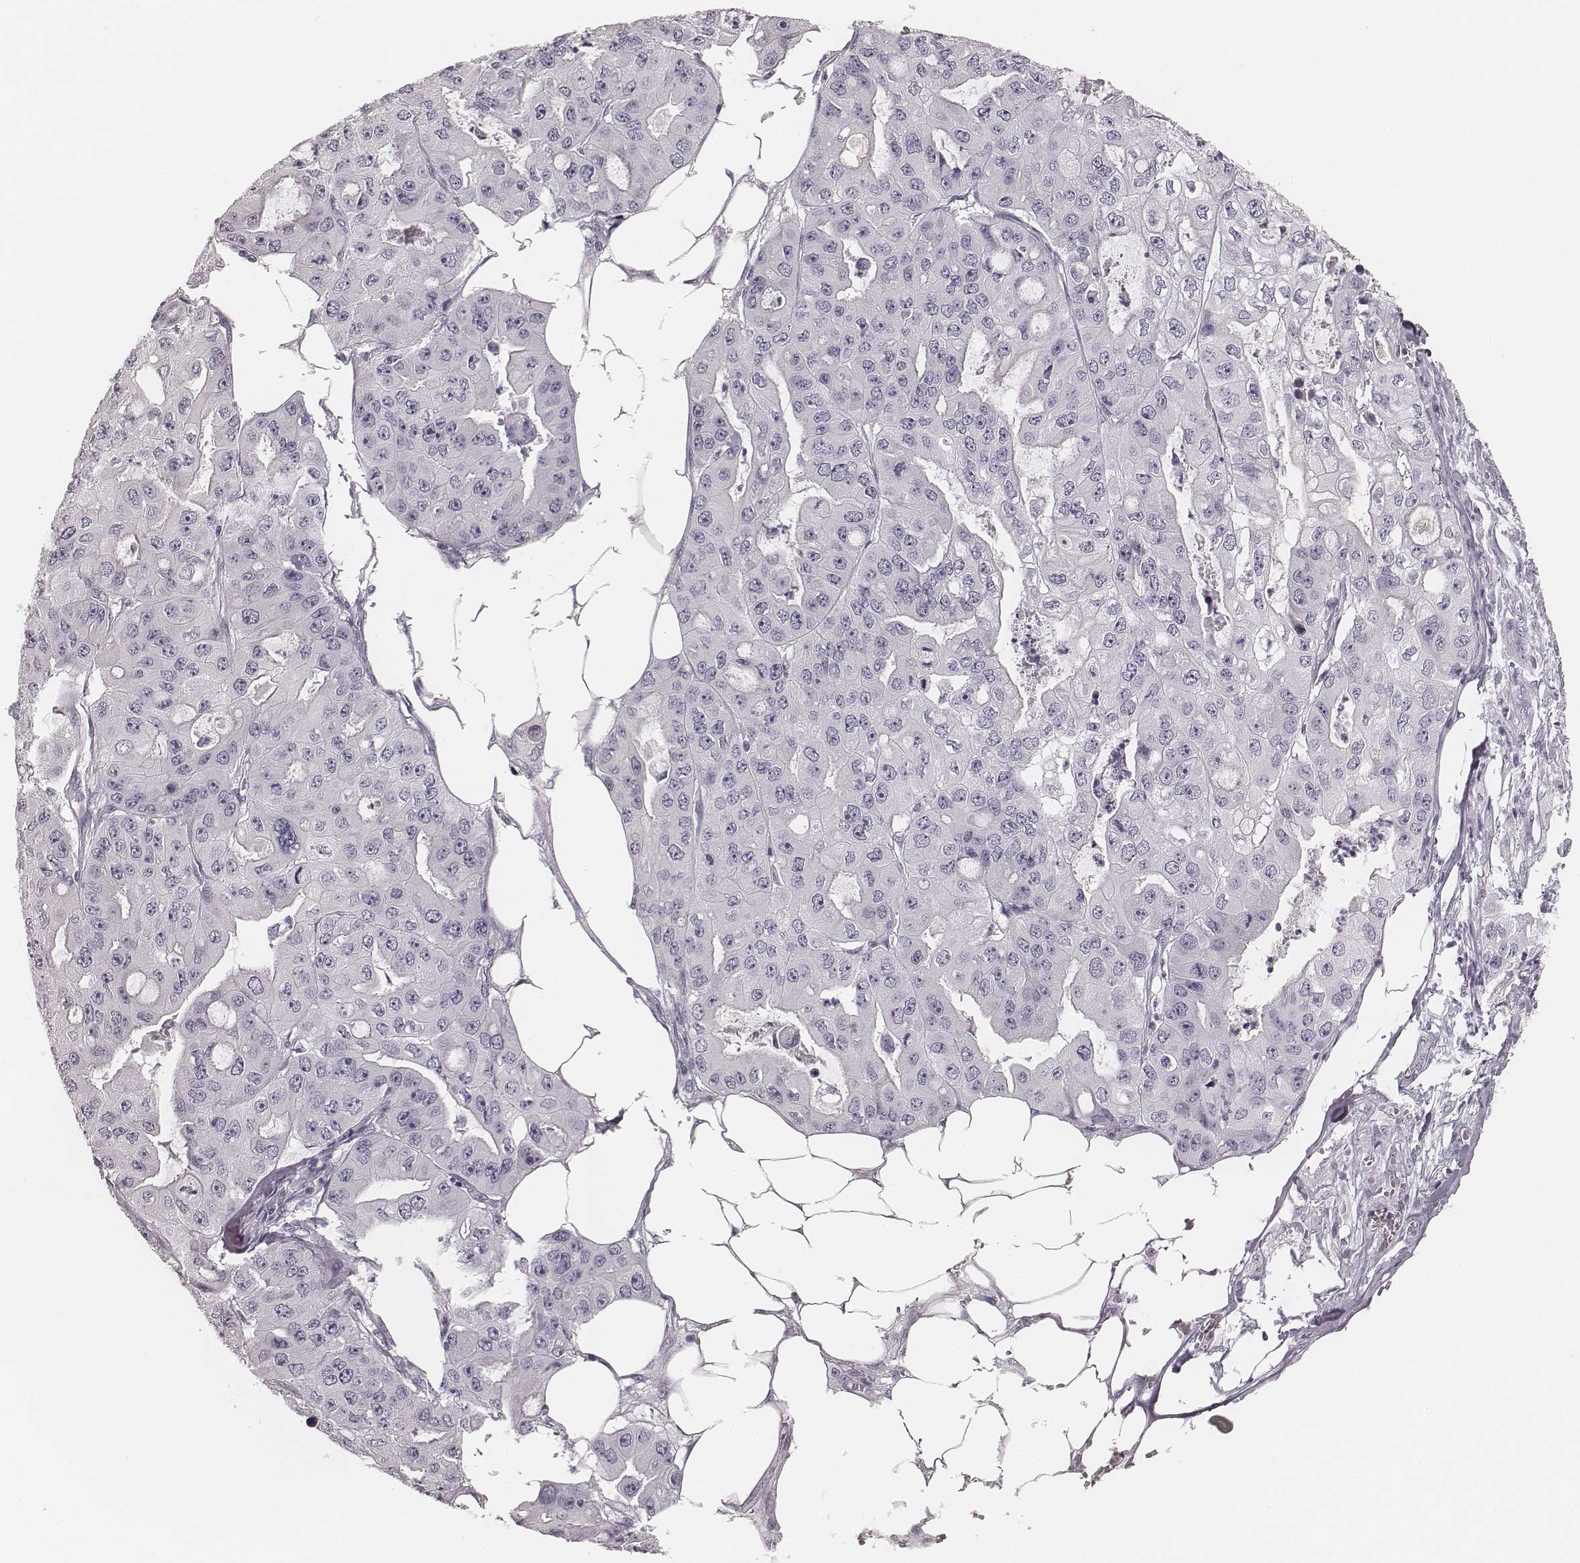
{"staining": {"intensity": "negative", "quantity": "none", "location": "none"}, "tissue": "ovarian cancer", "cell_type": "Tumor cells", "image_type": "cancer", "snomed": [{"axis": "morphology", "description": "Cystadenocarcinoma, serous, NOS"}, {"axis": "topography", "description": "Ovary"}], "caption": "A high-resolution photomicrograph shows IHC staining of ovarian cancer (serous cystadenocarcinoma), which exhibits no significant expression in tumor cells. Nuclei are stained in blue.", "gene": "HNF4G", "patient": {"sex": "female", "age": 56}}